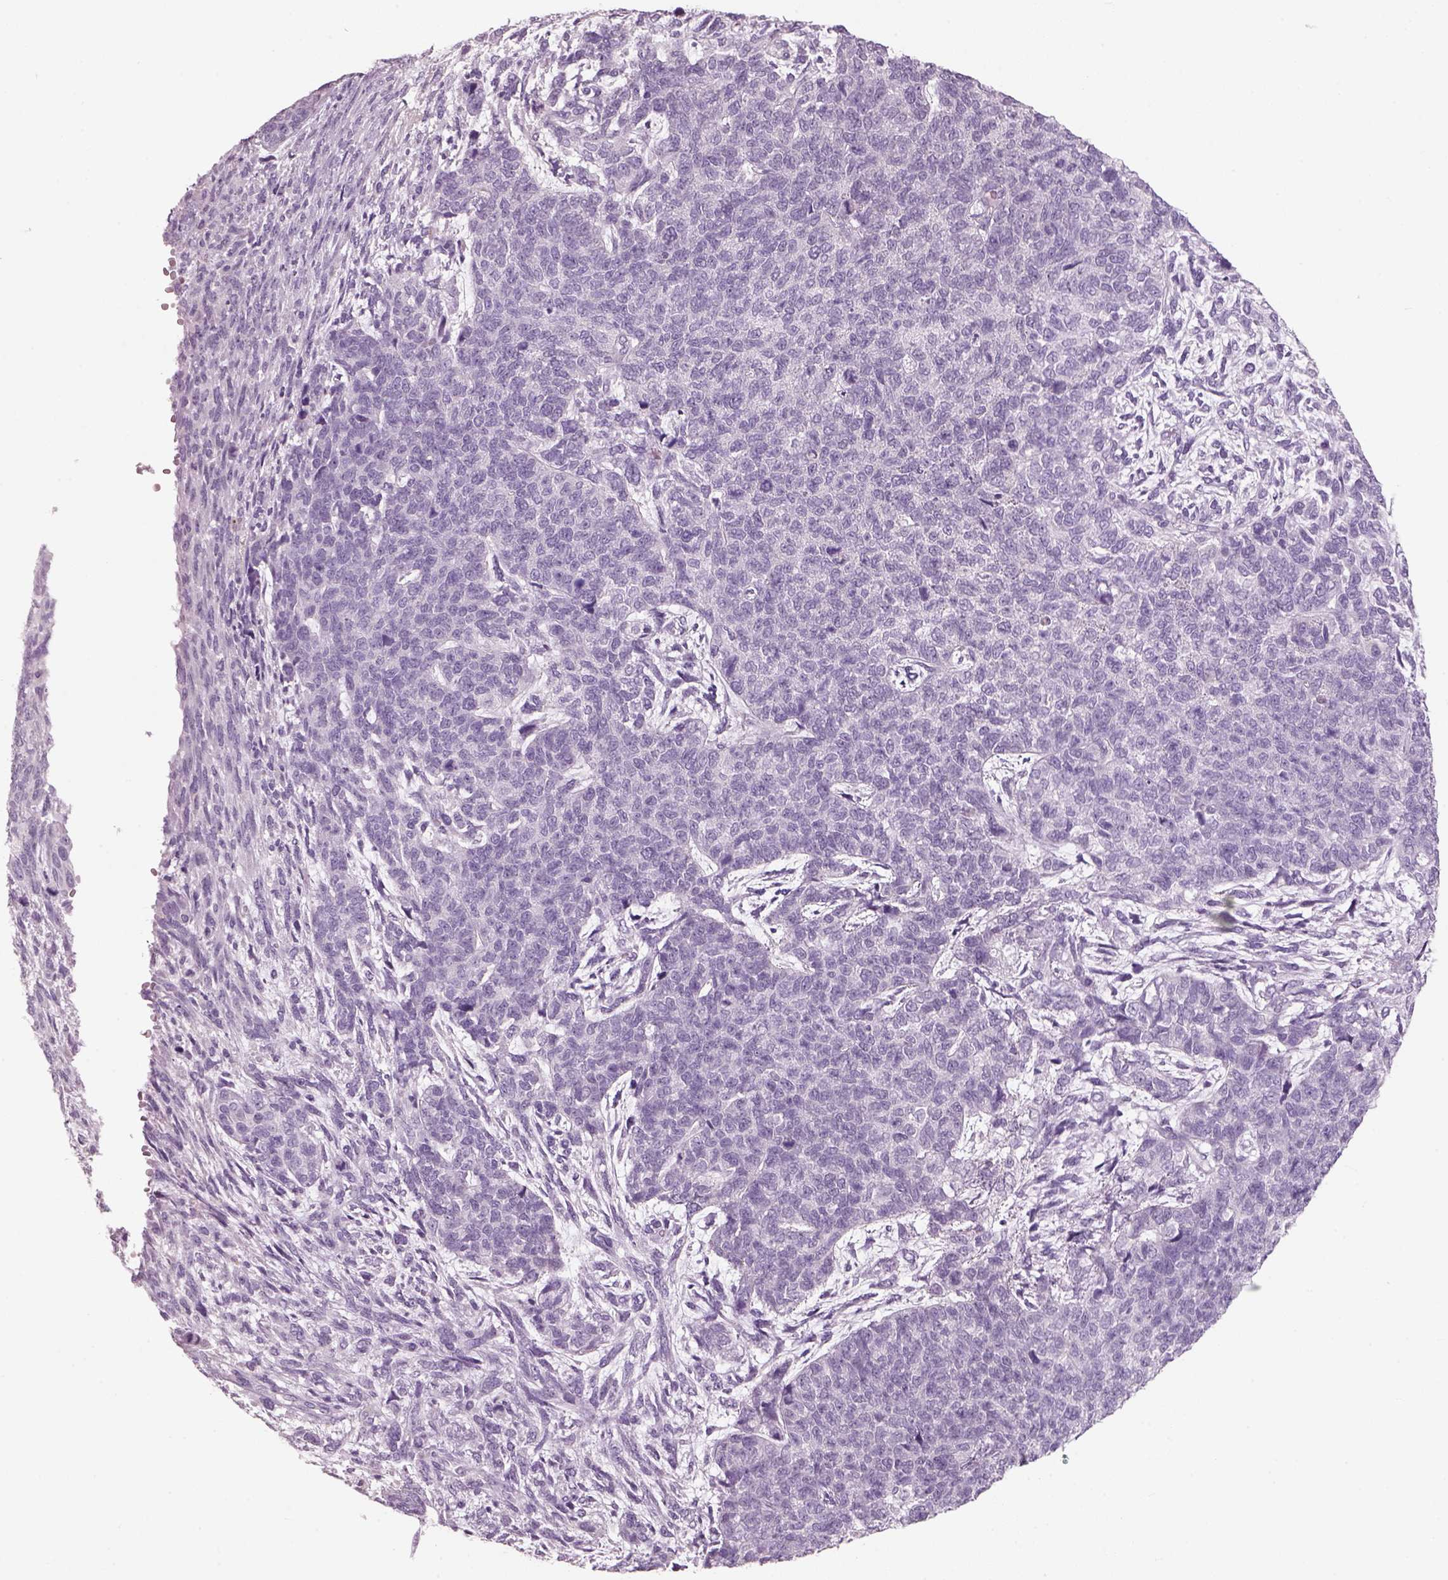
{"staining": {"intensity": "negative", "quantity": "none", "location": "none"}, "tissue": "cervical cancer", "cell_type": "Tumor cells", "image_type": "cancer", "snomed": [{"axis": "morphology", "description": "Squamous cell carcinoma, NOS"}, {"axis": "topography", "description": "Cervix"}], "caption": "Tumor cells are negative for brown protein staining in cervical cancer (squamous cell carcinoma). (Stains: DAB (3,3'-diaminobenzidine) immunohistochemistry with hematoxylin counter stain, Microscopy: brightfield microscopy at high magnification).", "gene": "SLC6A2", "patient": {"sex": "female", "age": 63}}